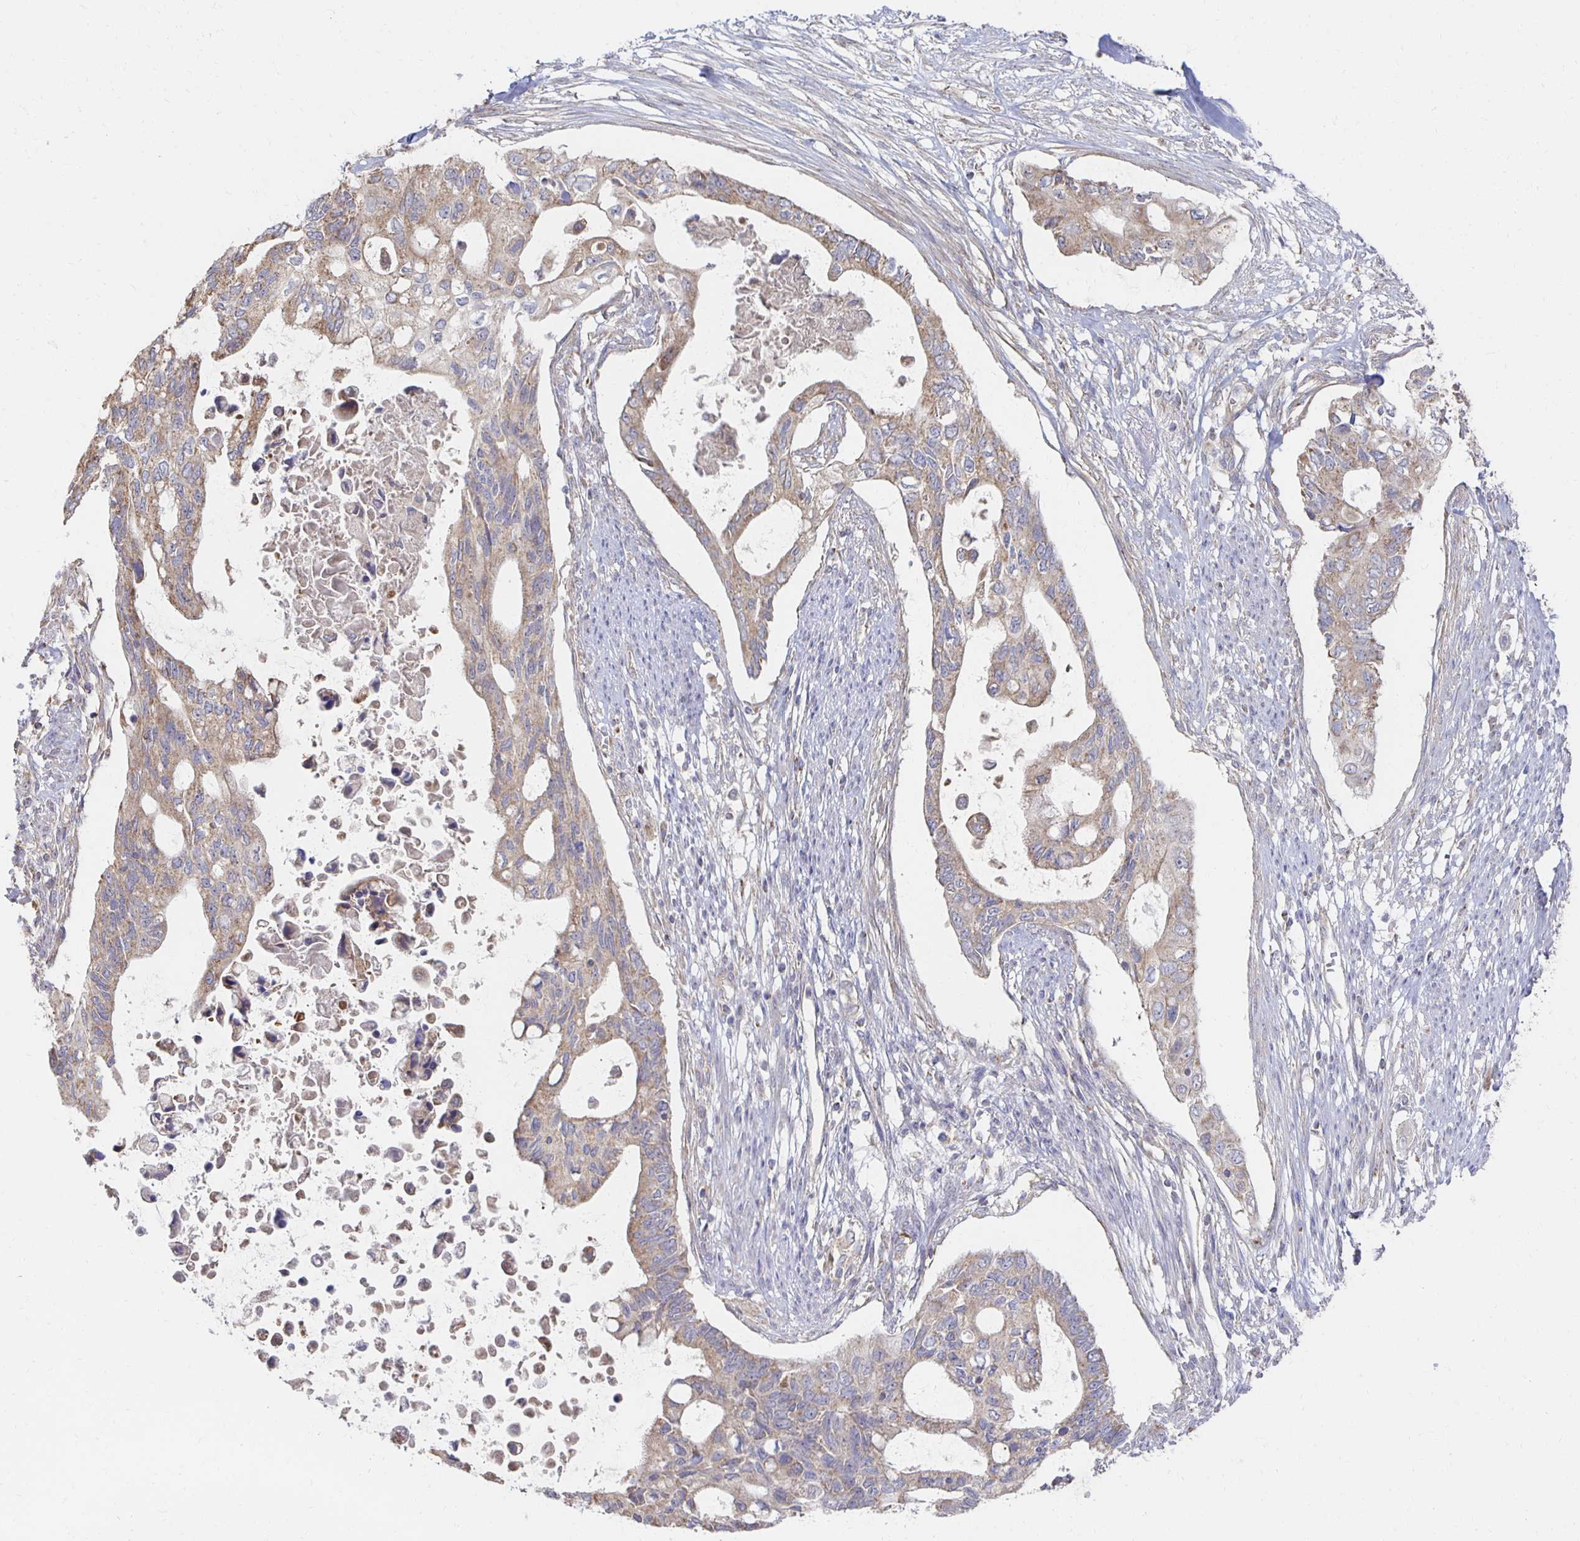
{"staining": {"intensity": "weak", "quantity": "25%-75%", "location": "cytoplasmic/membranous"}, "tissue": "pancreatic cancer", "cell_type": "Tumor cells", "image_type": "cancer", "snomed": [{"axis": "morphology", "description": "Adenocarcinoma, NOS"}, {"axis": "topography", "description": "Pancreas"}], "caption": "Immunohistochemistry (IHC) micrograph of neoplastic tissue: pancreatic cancer (adenocarcinoma) stained using IHC exhibits low levels of weak protein expression localized specifically in the cytoplasmic/membranous of tumor cells, appearing as a cytoplasmic/membranous brown color.", "gene": "NKX2-8", "patient": {"sex": "female", "age": 63}}